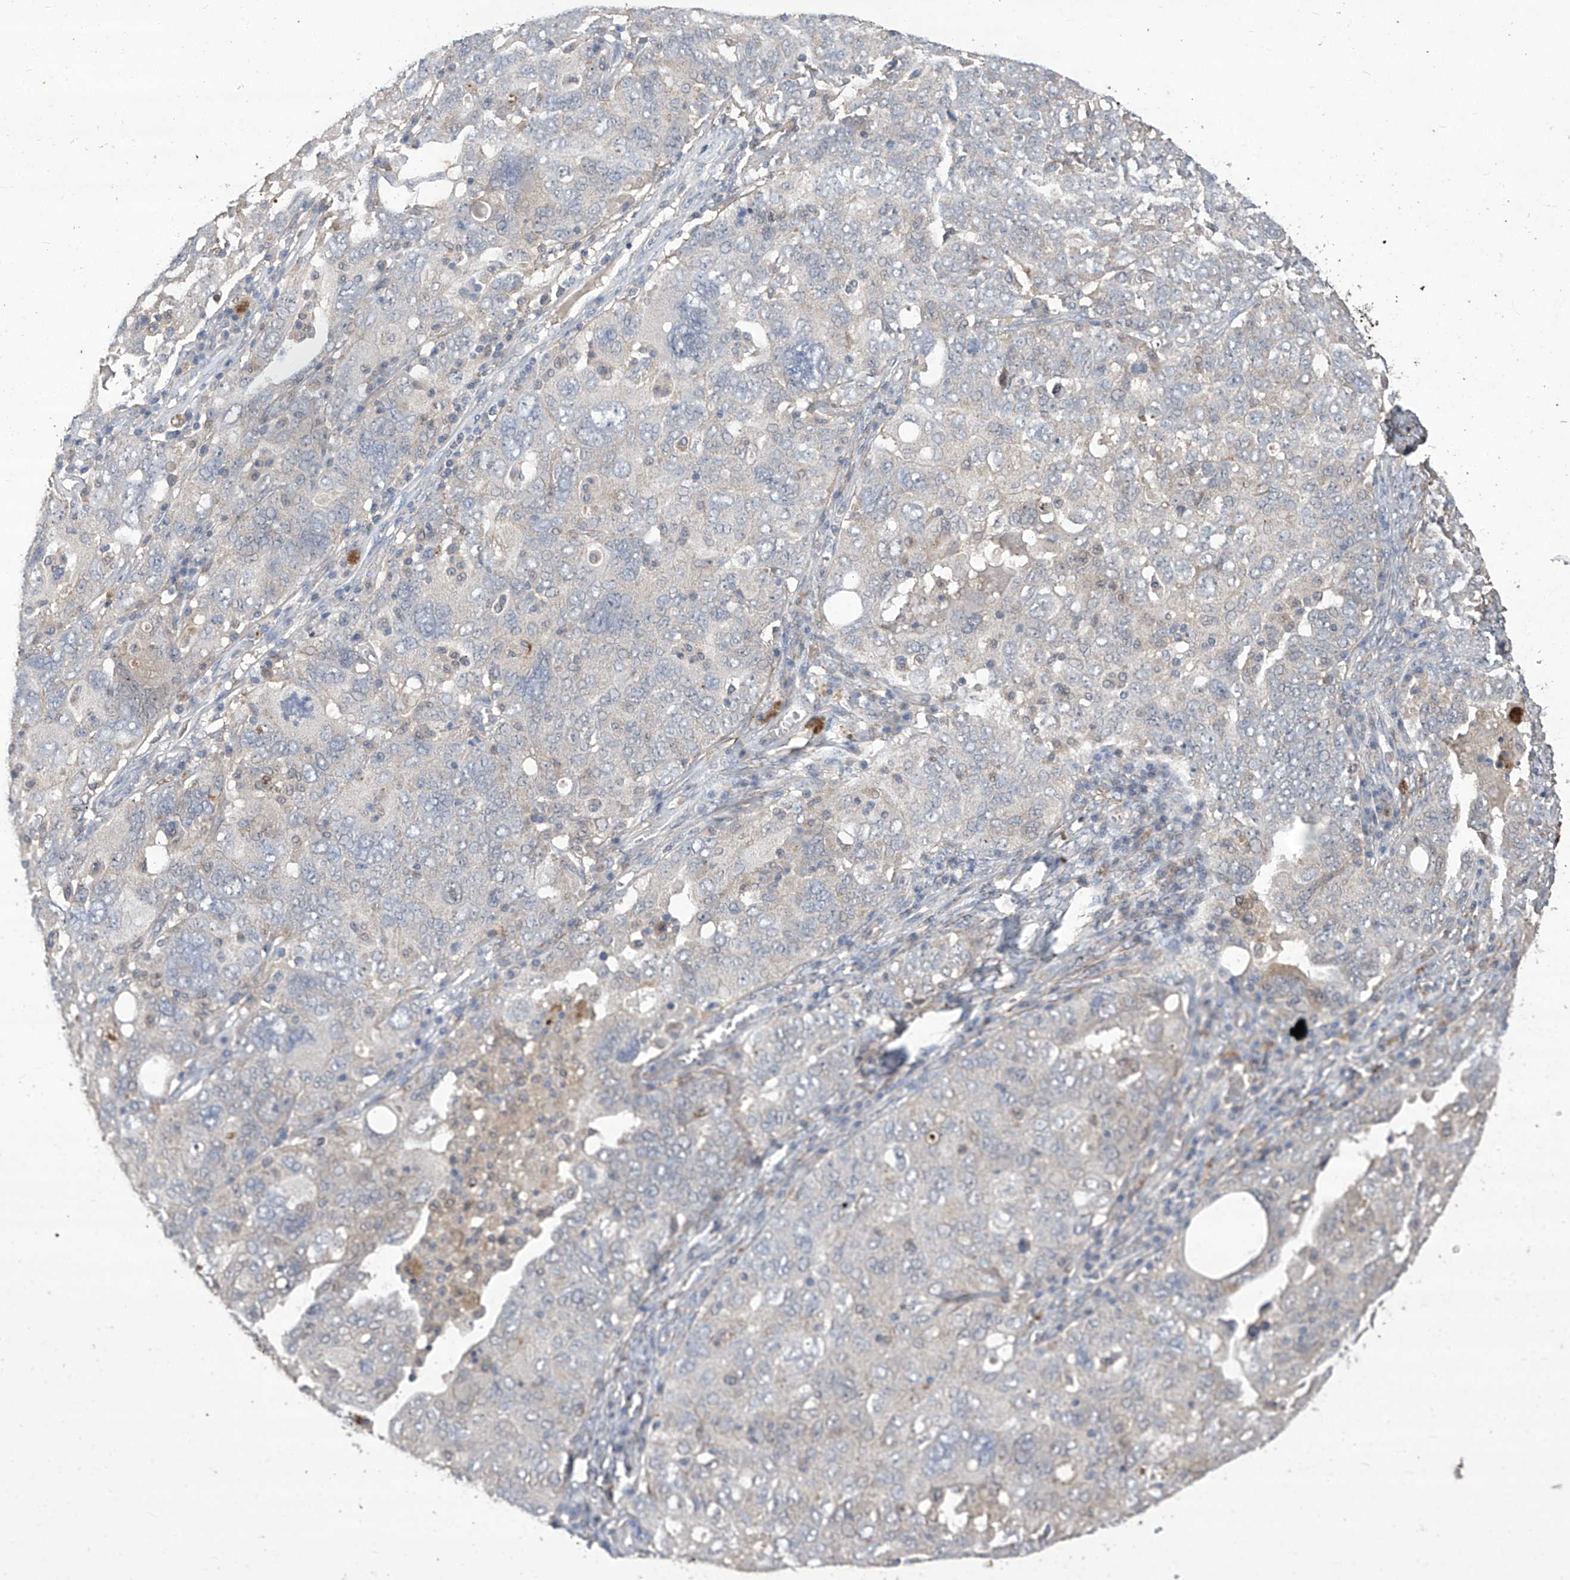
{"staining": {"intensity": "negative", "quantity": "none", "location": "none"}, "tissue": "ovarian cancer", "cell_type": "Tumor cells", "image_type": "cancer", "snomed": [{"axis": "morphology", "description": "Carcinoma, endometroid"}, {"axis": "topography", "description": "Ovary"}], "caption": "Immunohistochemical staining of ovarian endometroid carcinoma demonstrates no significant positivity in tumor cells. The staining is performed using DAB brown chromogen with nuclei counter-stained in using hematoxylin.", "gene": "TXNIP", "patient": {"sex": "female", "age": 62}}